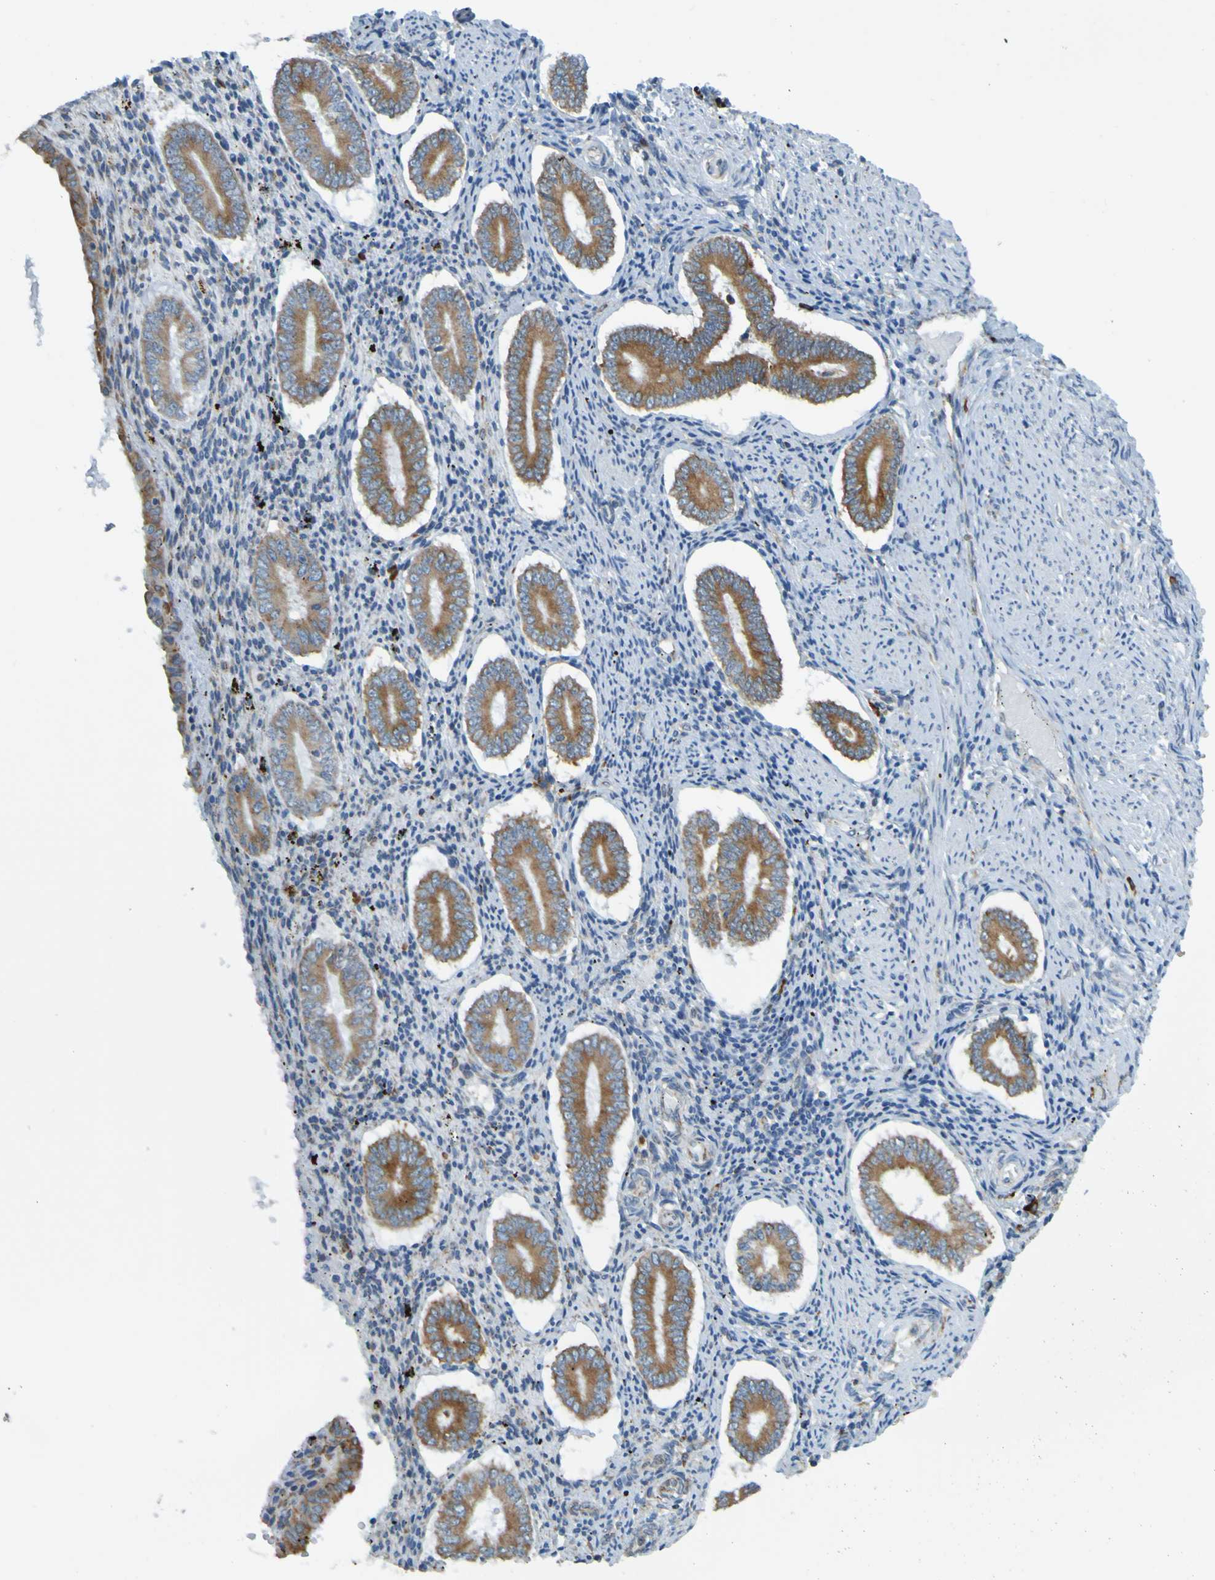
{"staining": {"intensity": "weak", "quantity": "25%-75%", "location": "cytoplasmic/membranous"}, "tissue": "endometrium", "cell_type": "Cells in endometrial stroma", "image_type": "normal", "snomed": [{"axis": "morphology", "description": "Normal tissue, NOS"}, {"axis": "topography", "description": "Endometrium"}], "caption": "An immunohistochemistry (IHC) photomicrograph of unremarkable tissue is shown. Protein staining in brown labels weak cytoplasmic/membranous positivity in endometrium within cells in endometrial stroma.", "gene": "SSR1", "patient": {"sex": "female", "age": 42}}